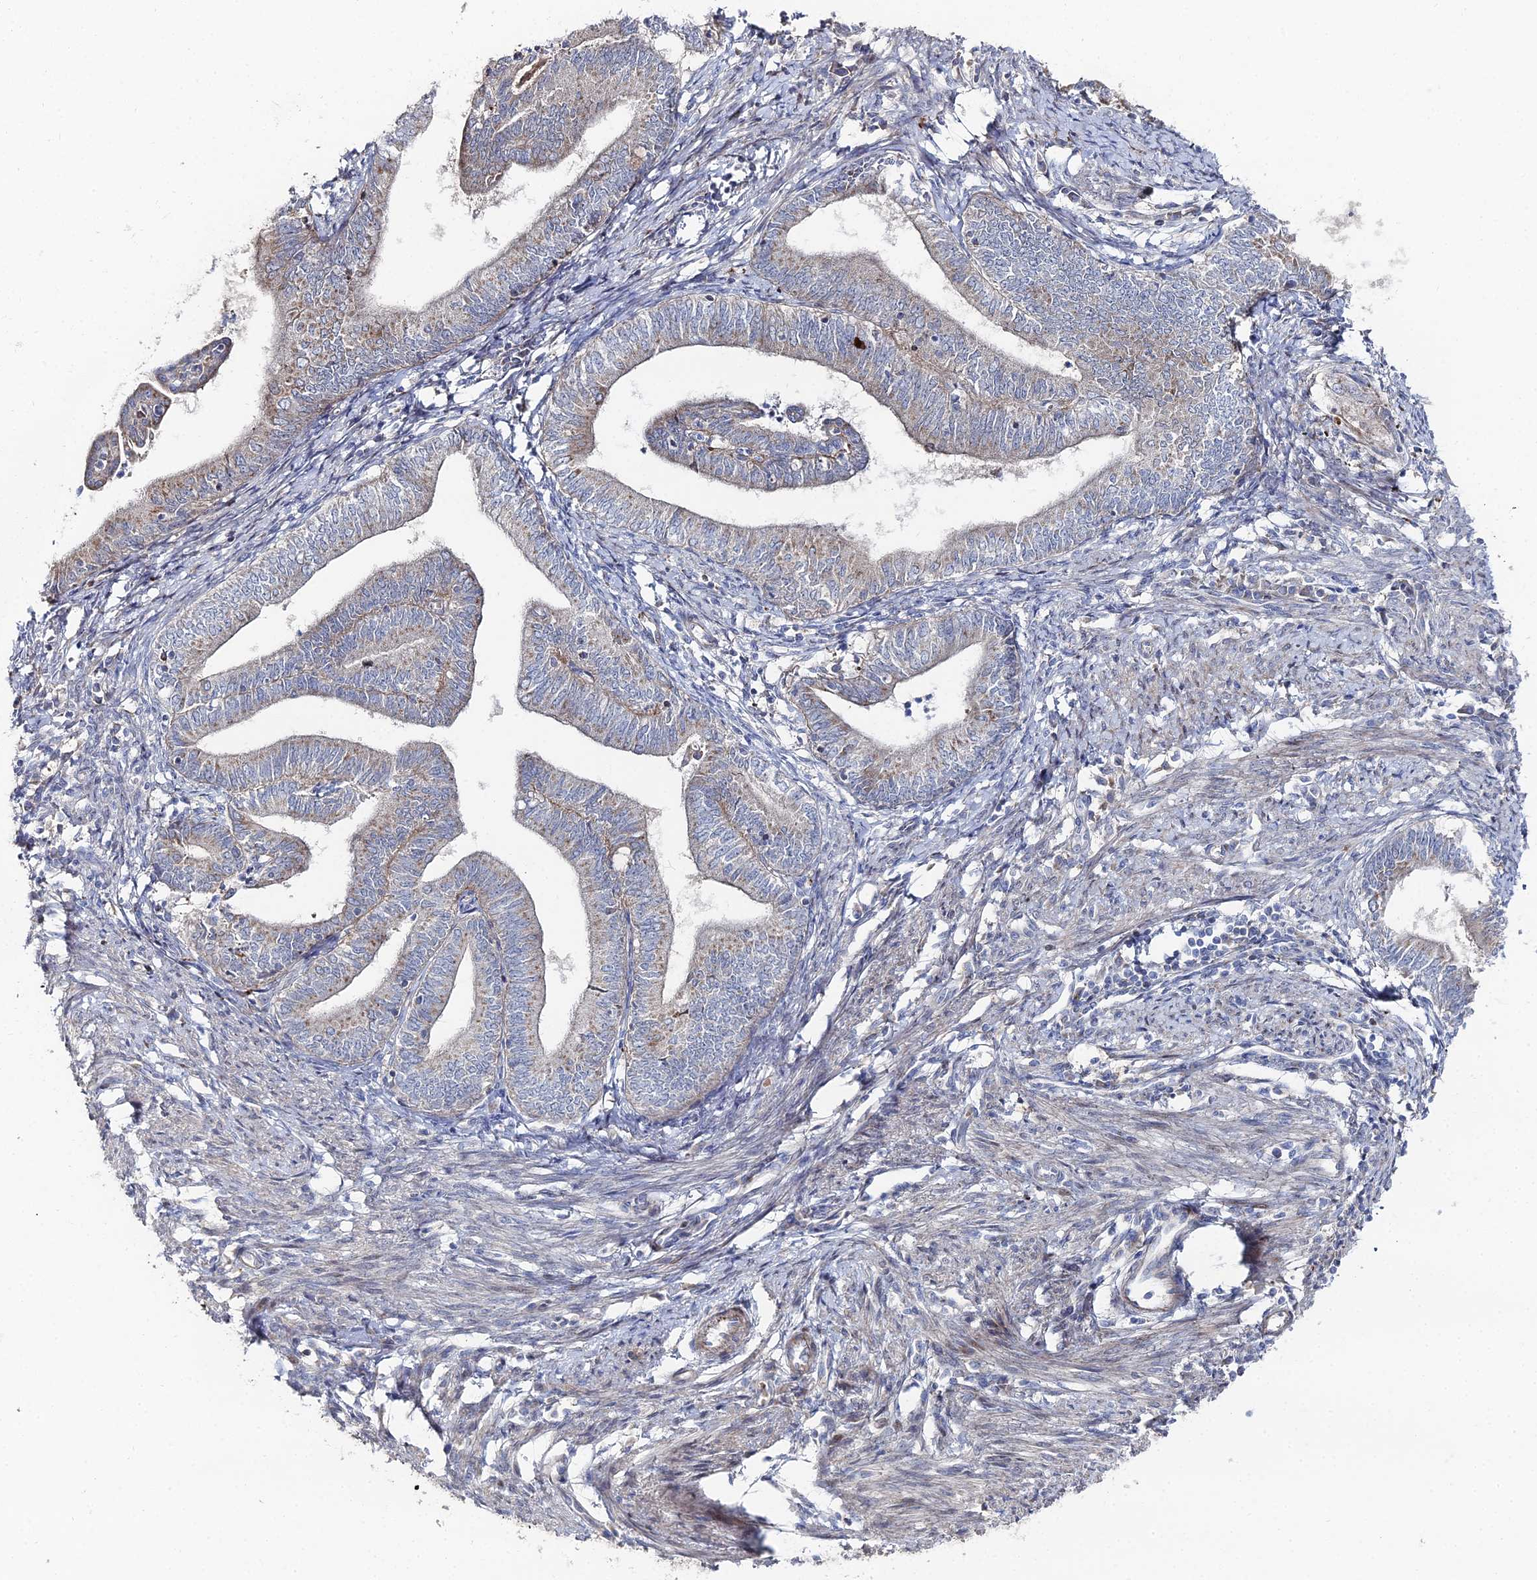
{"staining": {"intensity": "negative", "quantity": "none", "location": "none"}, "tissue": "endometrial cancer", "cell_type": "Tumor cells", "image_type": "cancer", "snomed": [{"axis": "morphology", "description": "Adenocarcinoma, NOS"}, {"axis": "topography", "description": "Endometrium"}], "caption": "IHC photomicrograph of adenocarcinoma (endometrial) stained for a protein (brown), which displays no staining in tumor cells.", "gene": "SGMS1", "patient": {"sex": "female", "age": 66}}